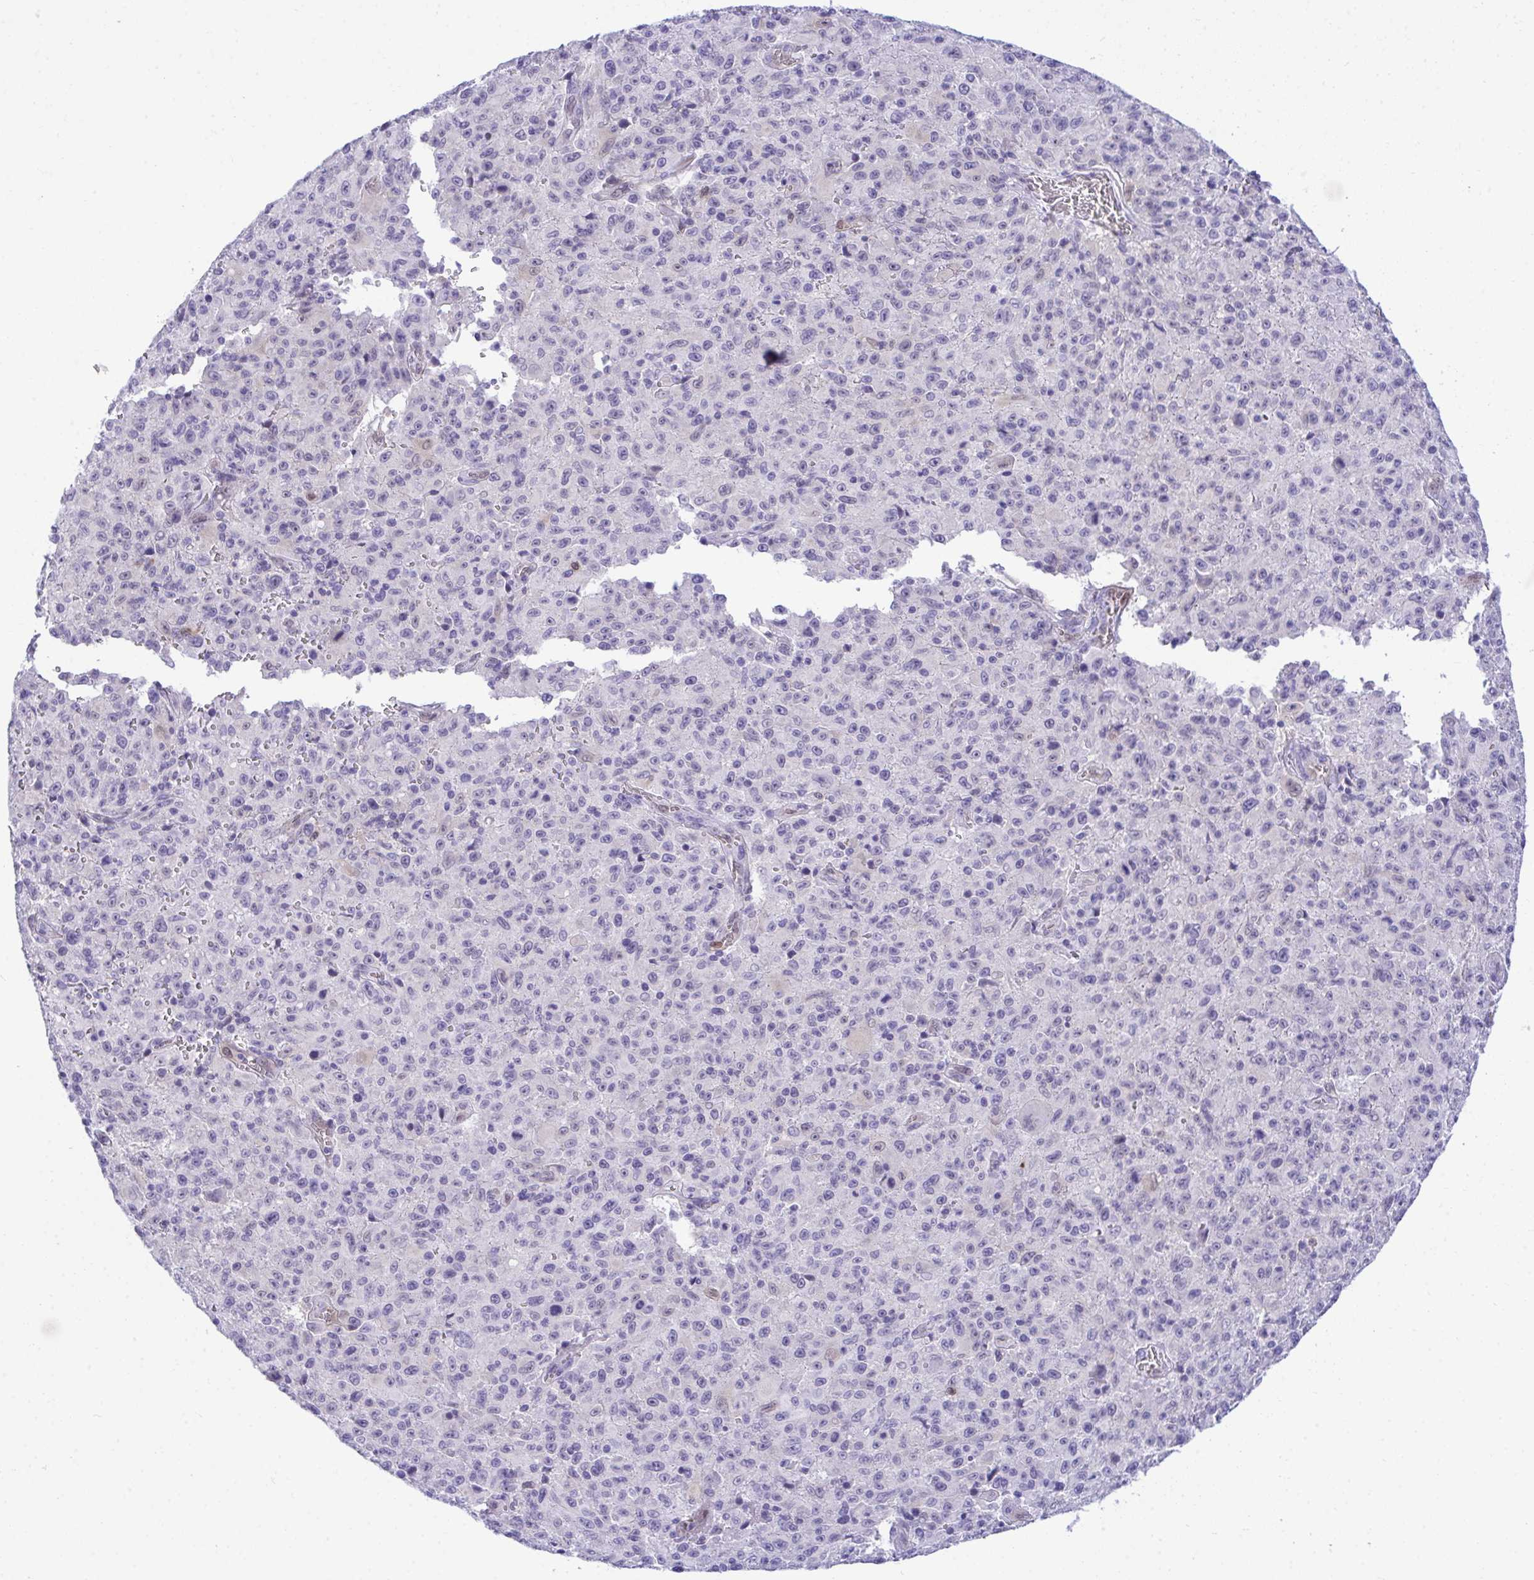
{"staining": {"intensity": "negative", "quantity": "none", "location": "none"}, "tissue": "melanoma", "cell_type": "Tumor cells", "image_type": "cancer", "snomed": [{"axis": "morphology", "description": "Malignant melanoma, NOS"}, {"axis": "topography", "description": "Skin"}], "caption": "Melanoma was stained to show a protein in brown. There is no significant staining in tumor cells.", "gene": "PGM2L1", "patient": {"sex": "male", "age": 46}}